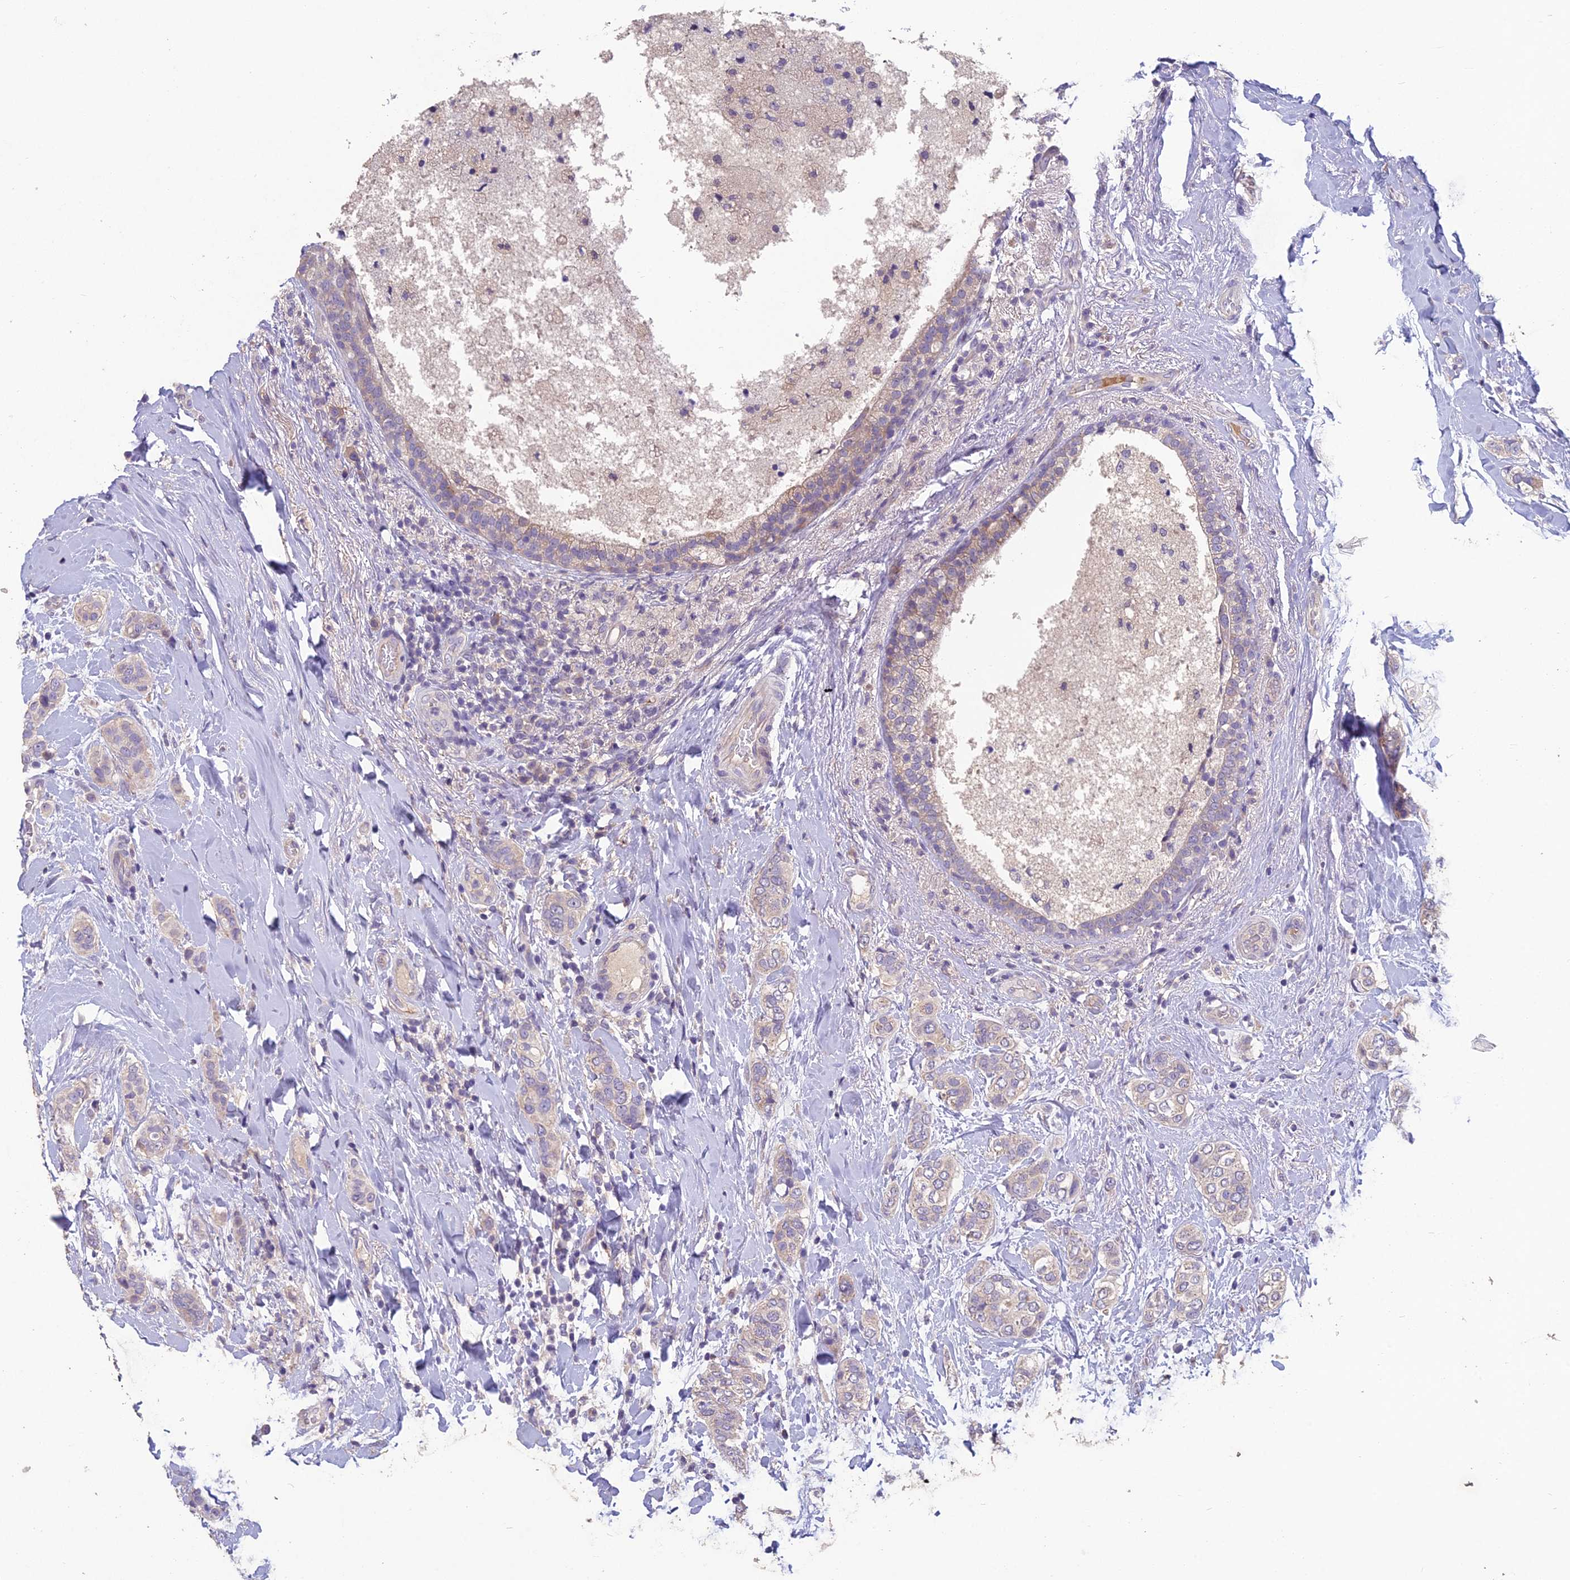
{"staining": {"intensity": "weak", "quantity": "<25%", "location": "cytoplasmic/membranous"}, "tissue": "breast cancer", "cell_type": "Tumor cells", "image_type": "cancer", "snomed": [{"axis": "morphology", "description": "Lobular carcinoma"}, {"axis": "topography", "description": "Breast"}], "caption": "A micrograph of human breast cancer (lobular carcinoma) is negative for staining in tumor cells. The staining is performed using DAB brown chromogen with nuclei counter-stained in using hematoxylin.", "gene": "CEACAM16", "patient": {"sex": "female", "age": 51}}